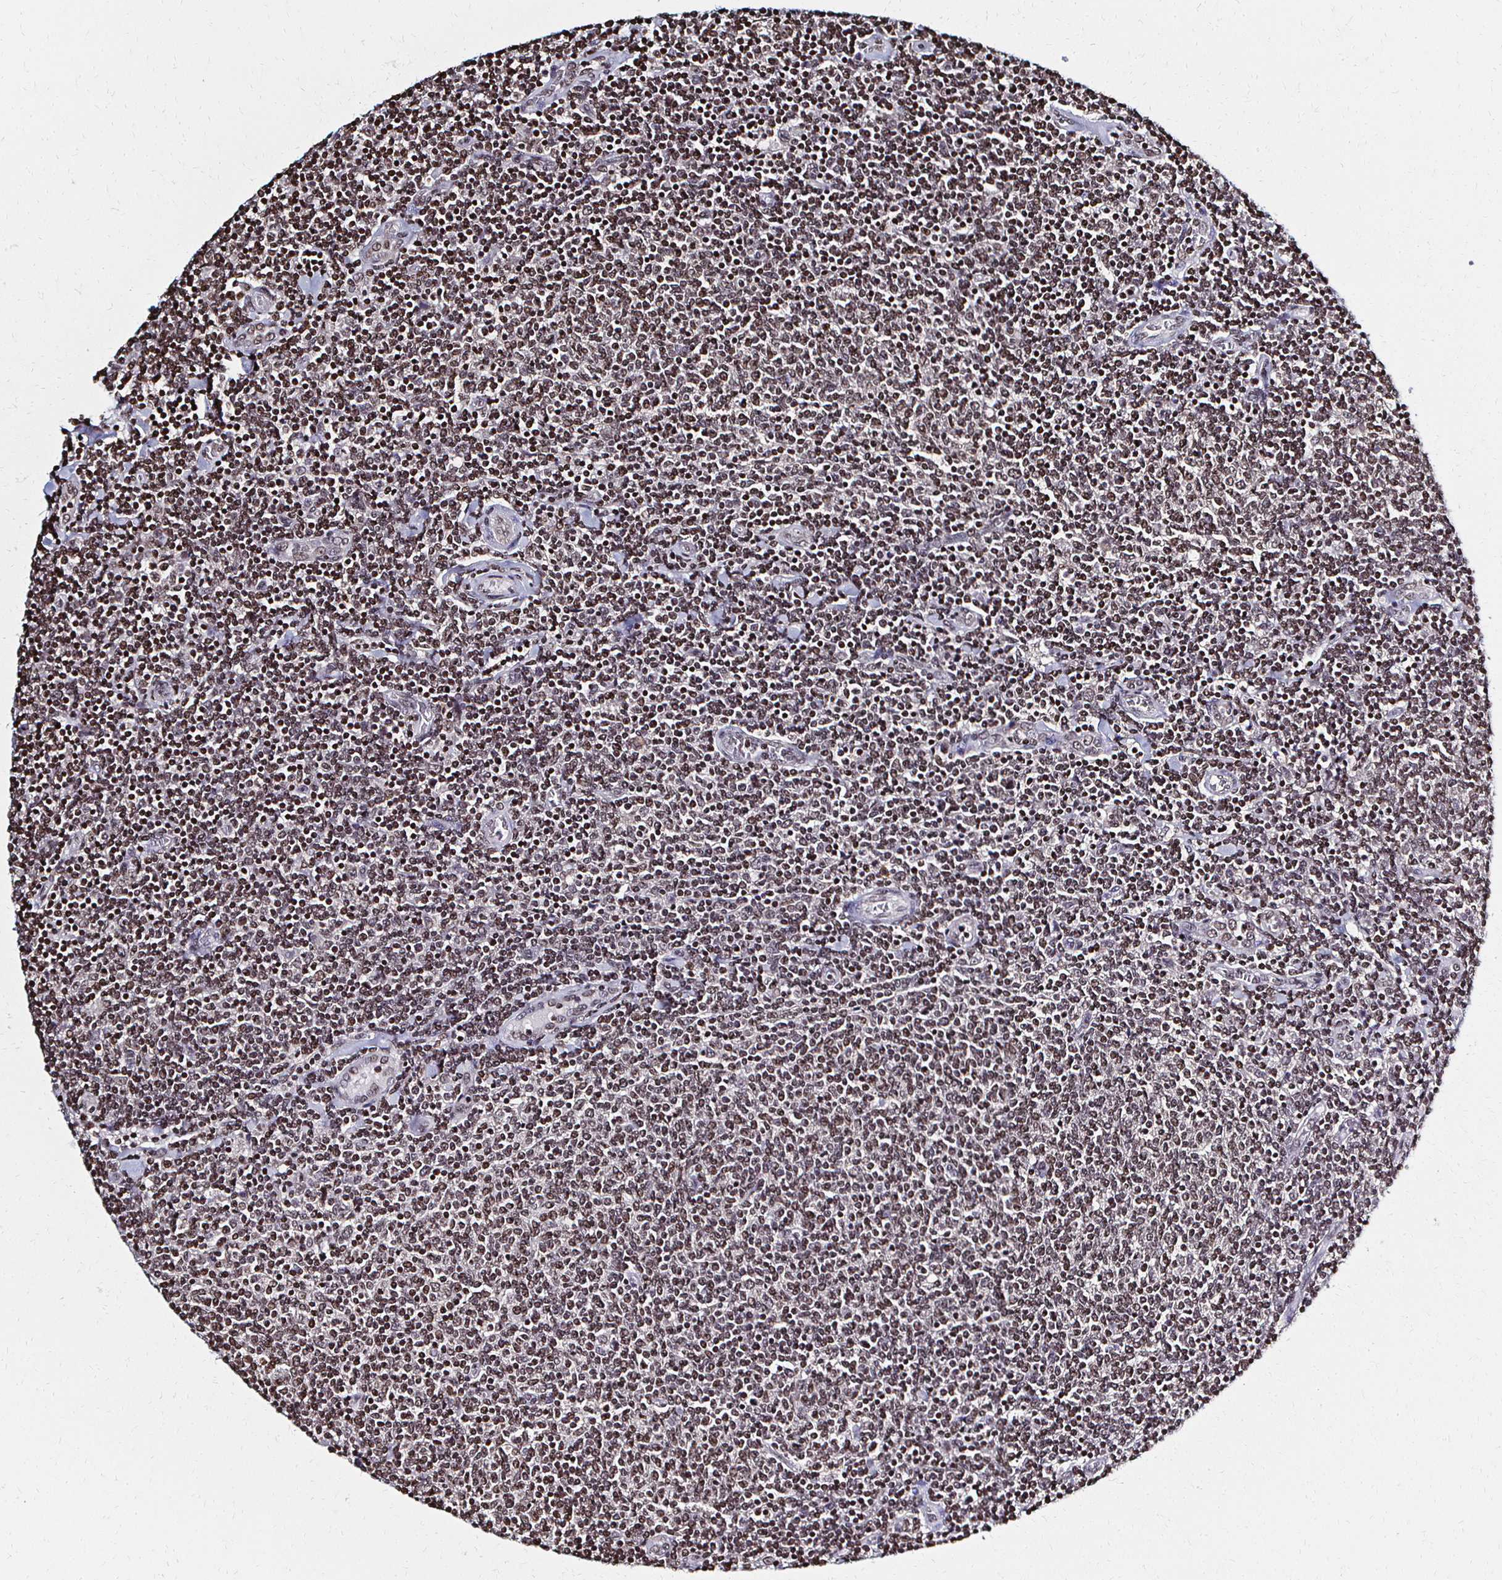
{"staining": {"intensity": "moderate", "quantity": ">75%", "location": "nuclear"}, "tissue": "lymphoma", "cell_type": "Tumor cells", "image_type": "cancer", "snomed": [{"axis": "morphology", "description": "Malignant lymphoma, non-Hodgkin's type, Low grade"}, {"axis": "topography", "description": "Lymph node"}], "caption": "A high-resolution photomicrograph shows immunohistochemistry staining of lymphoma, which demonstrates moderate nuclear positivity in approximately >75% of tumor cells.", "gene": "HOXA9", "patient": {"sex": "male", "age": 52}}